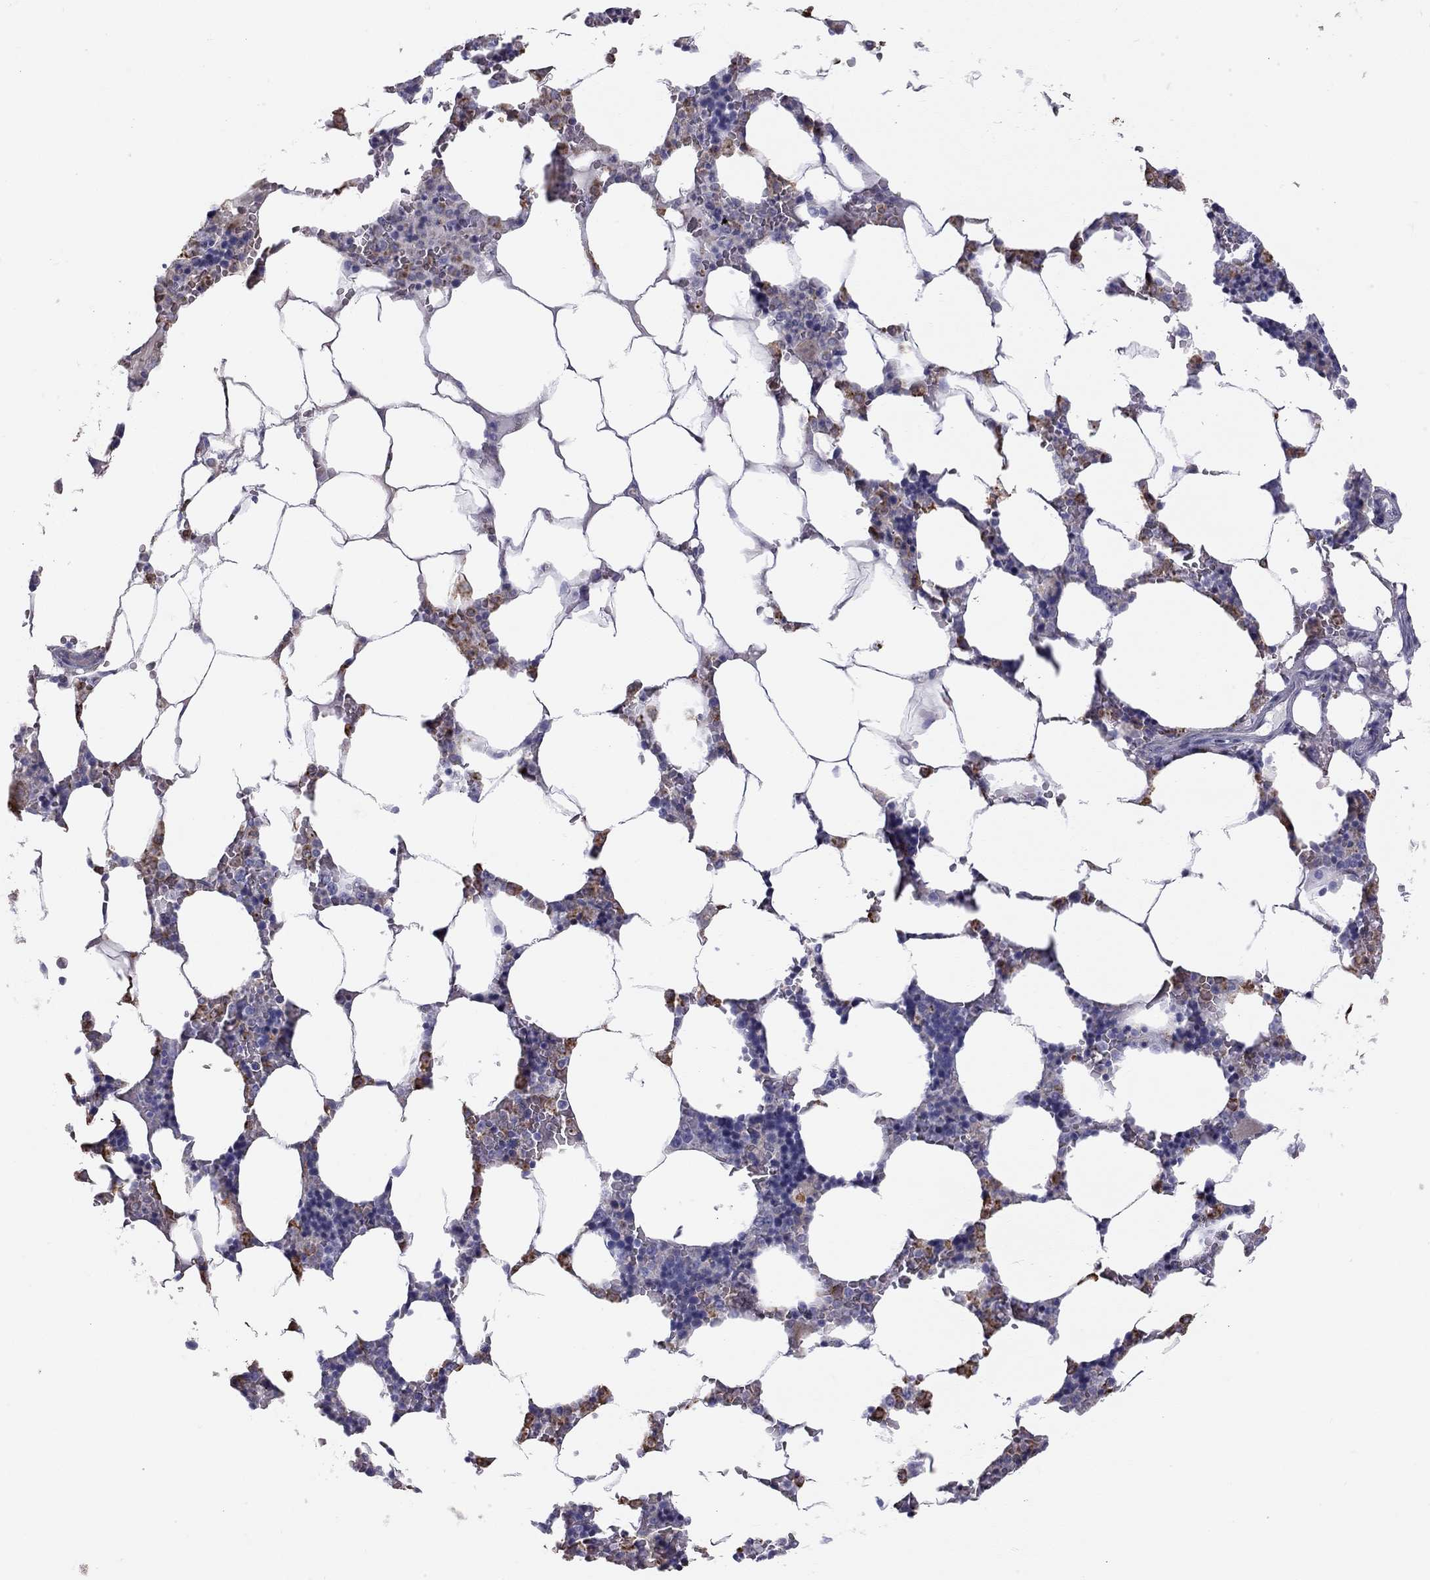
{"staining": {"intensity": "strong", "quantity": "<25%", "location": "cytoplasmic/membranous"}, "tissue": "bone marrow", "cell_type": "Hematopoietic cells", "image_type": "normal", "snomed": [{"axis": "morphology", "description": "Normal tissue, NOS"}, {"axis": "topography", "description": "Bone marrow"}], "caption": "This histopathology image reveals immunohistochemistry staining of benign bone marrow, with medium strong cytoplasmic/membranous expression in approximately <25% of hematopoietic cells.", "gene": "TDRD6", "patient": {"sex": "male", "age": 63}}